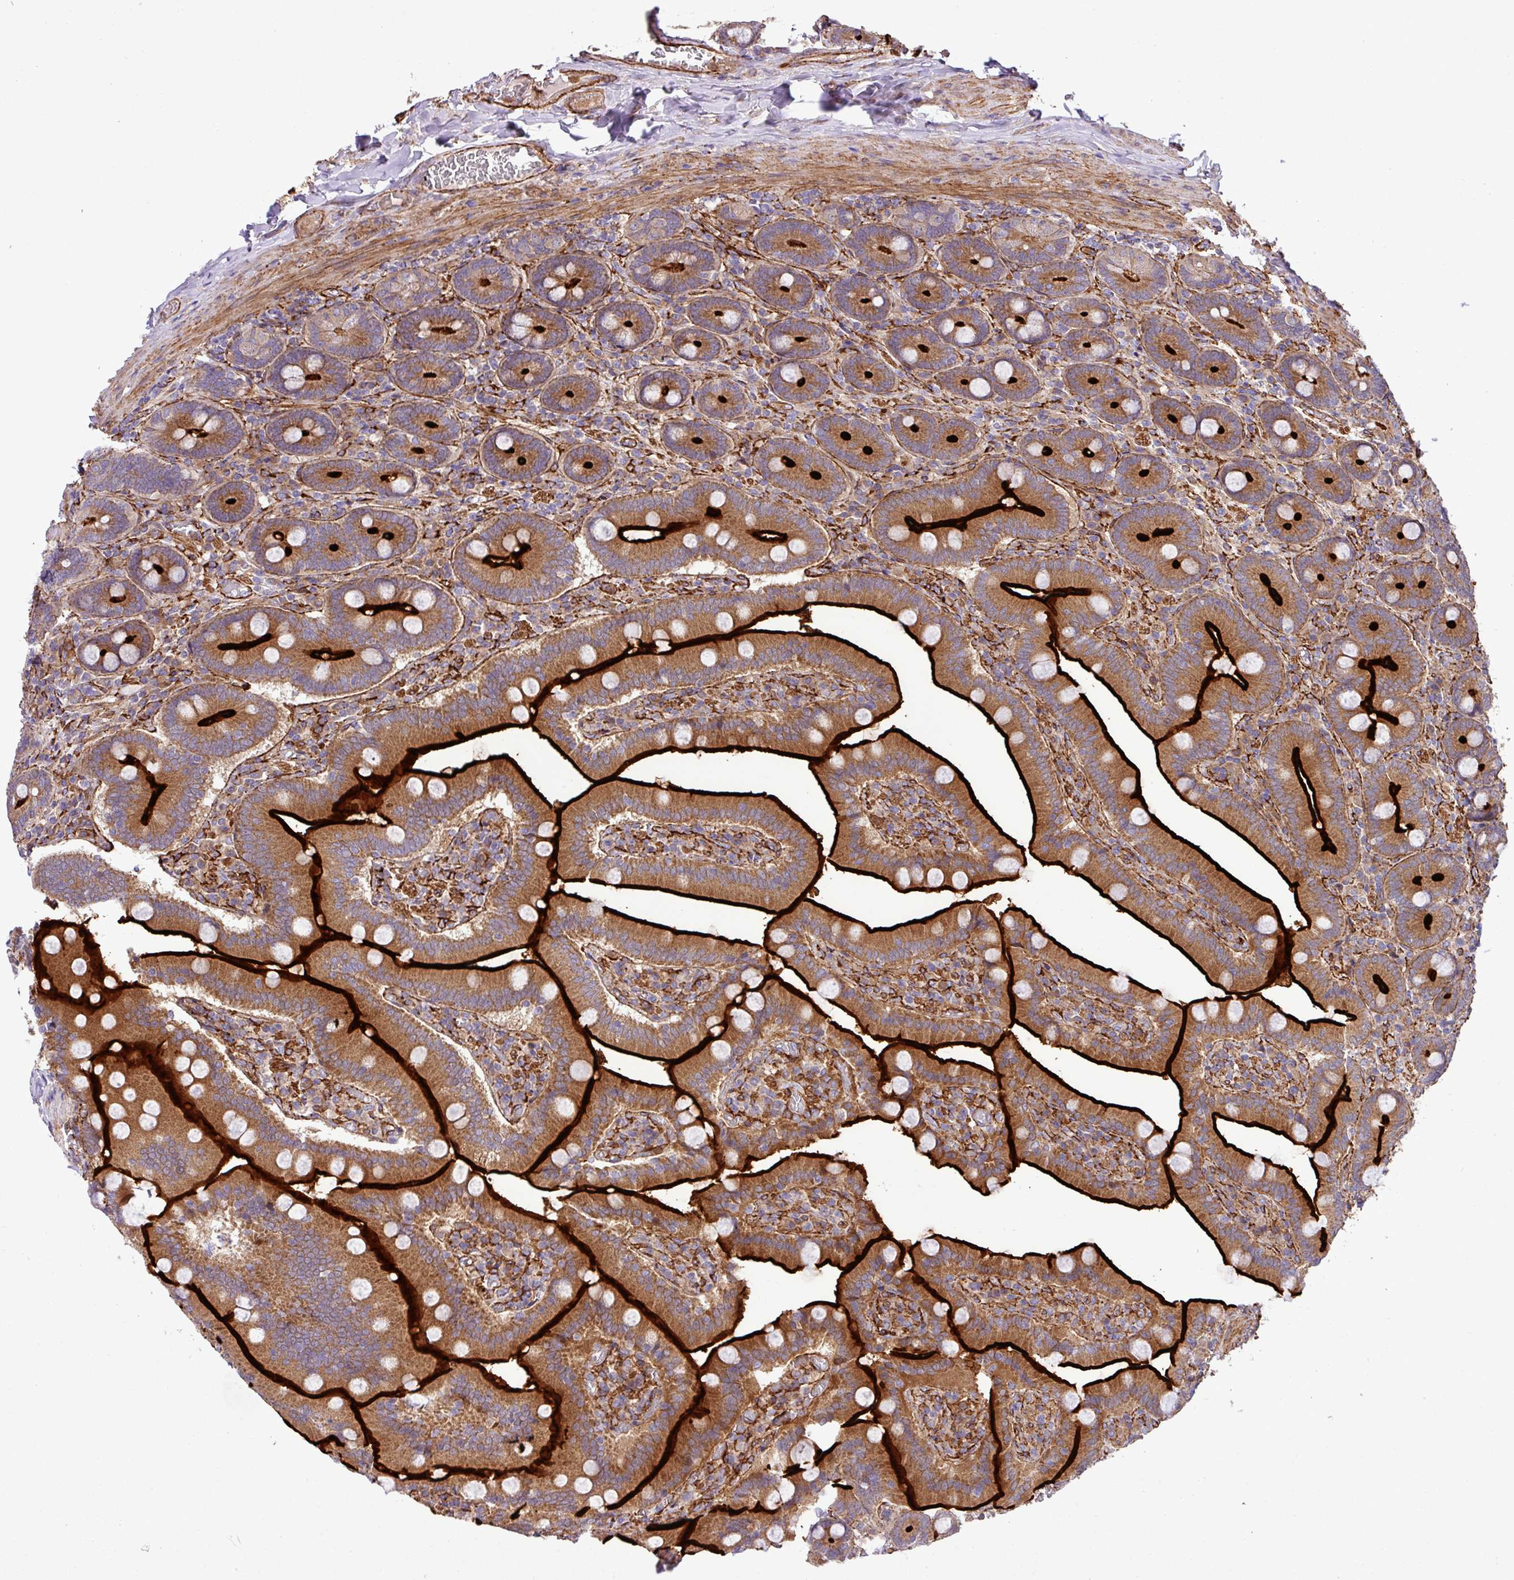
{"staining": {"intensity": "strong", "quantity": ">75%", "location": "cytoplasmic/membranous"}, "tissue": "duodenum", "cell_type": "Glandular cells", "image_type": "normal", "snomed": [{"axis": "morphology", "description": "Normal tissue, NOS"}, {"axis": "topography", "description": "Duodenum"}], "caption": "Immunohistochemistry (IHC) staining of benign duodenum, which shows high levels of strong cytoplasmic/membranous expression in about >75% of glandular cells indicating strong cytoplasmic/membranous protein staining. The staining was performed using DAB (brown) for protein detection and nuclei were counterstained in hematoxylin (blue).", "gene": "FAM47E", "patient": {"sex": "female", "age": 62}}